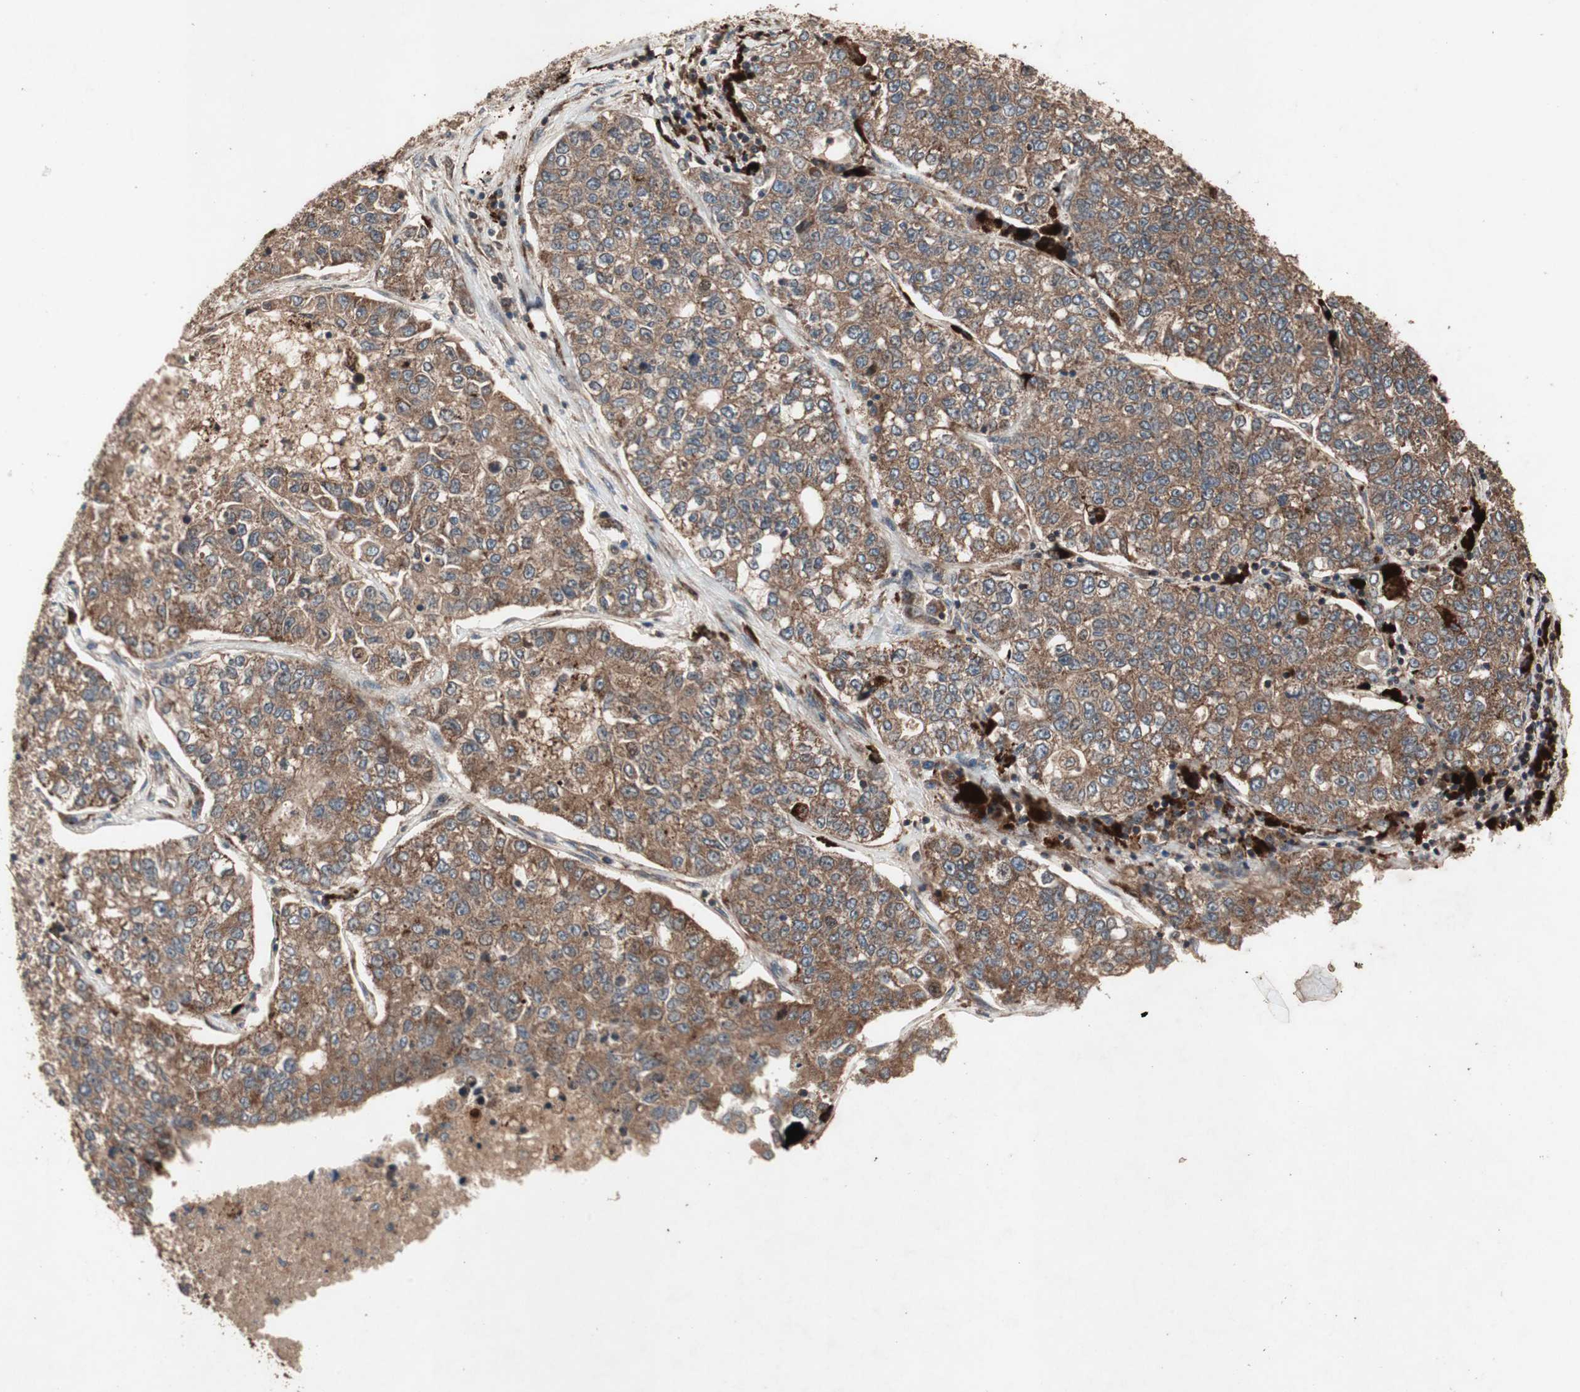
{"staining": {"intensity": "moderate", "quantity": ">75%", "location": "cytoplasmic/membranous"}, "tissue": "lung cancer", "cell_type": "Tumor cells", "image_type": "cancer", "snomed": [{"axis": "morphology", "description": "Adenocarcinoma, NOS"}, {"axis": "topography", "description": "Lung"}], "caption": "Protein staining shows moderate cytoplasmic/membranous positivity in approximately >75% of tumor cells in adenocarcinoma (lung). (DAB IHC with brightfield microscopy, high magnification).", "gene": "RAB1A", "patient": {"sex": "male", "age": 49}}